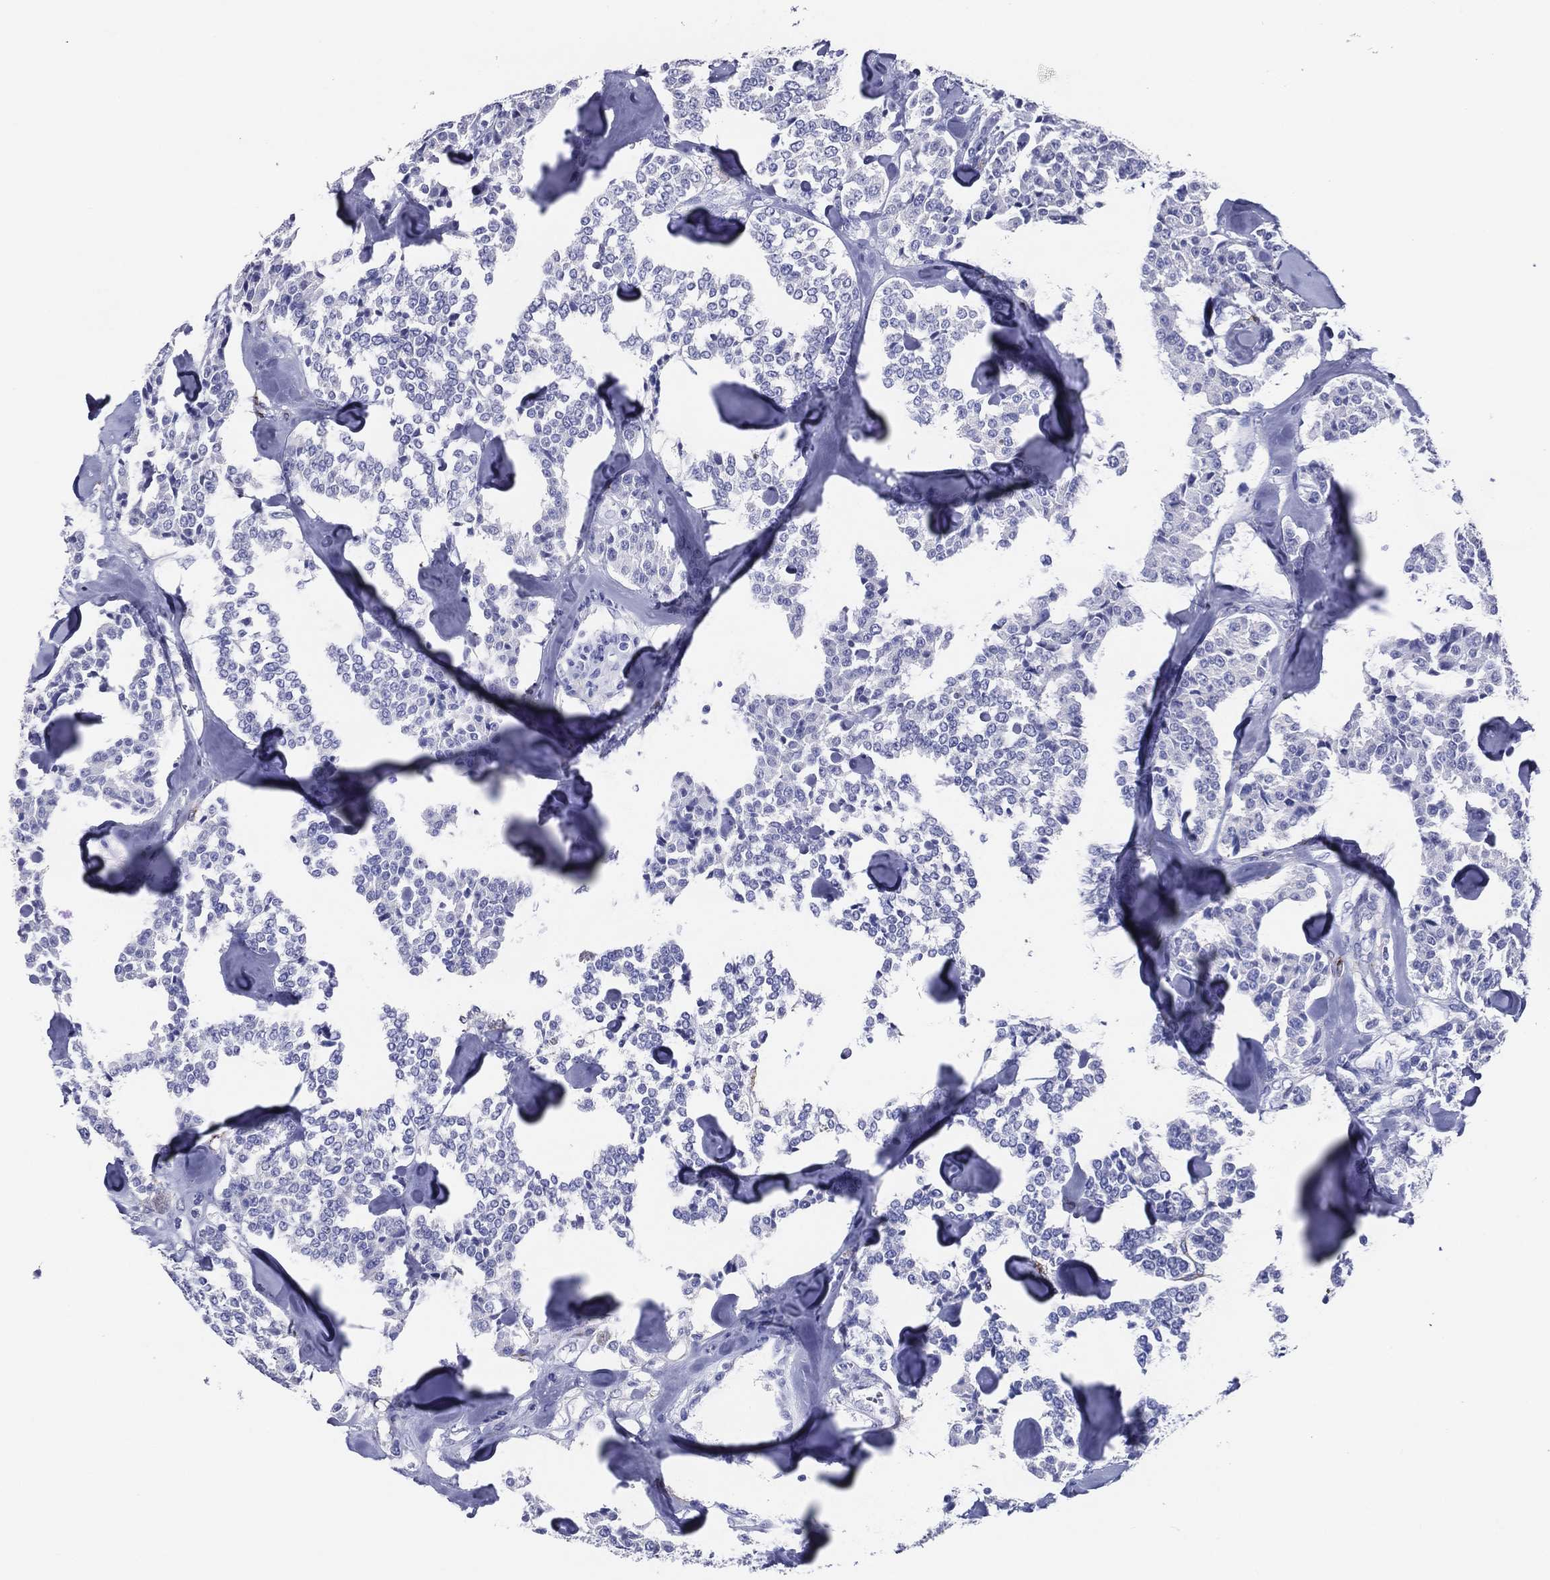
{"staining": {"intensity": "negative", "quantity": "none", "location": "none"}, "tissue": "carcinoid", "cell_type": "Tumor cells", "image_type": "cancer", "snomed": [{"axis": "morphology", "description": "Carcinoid, malignant, NOS"}, {"axis": "topography", "description": "Pancreas"}], "caption": "Immunohistochemical staining of malignant carcinoid exhibits no significant positivity in tumor cells.", "gene": "ACE2", "patient": {"sex": "male", "age": 41}}